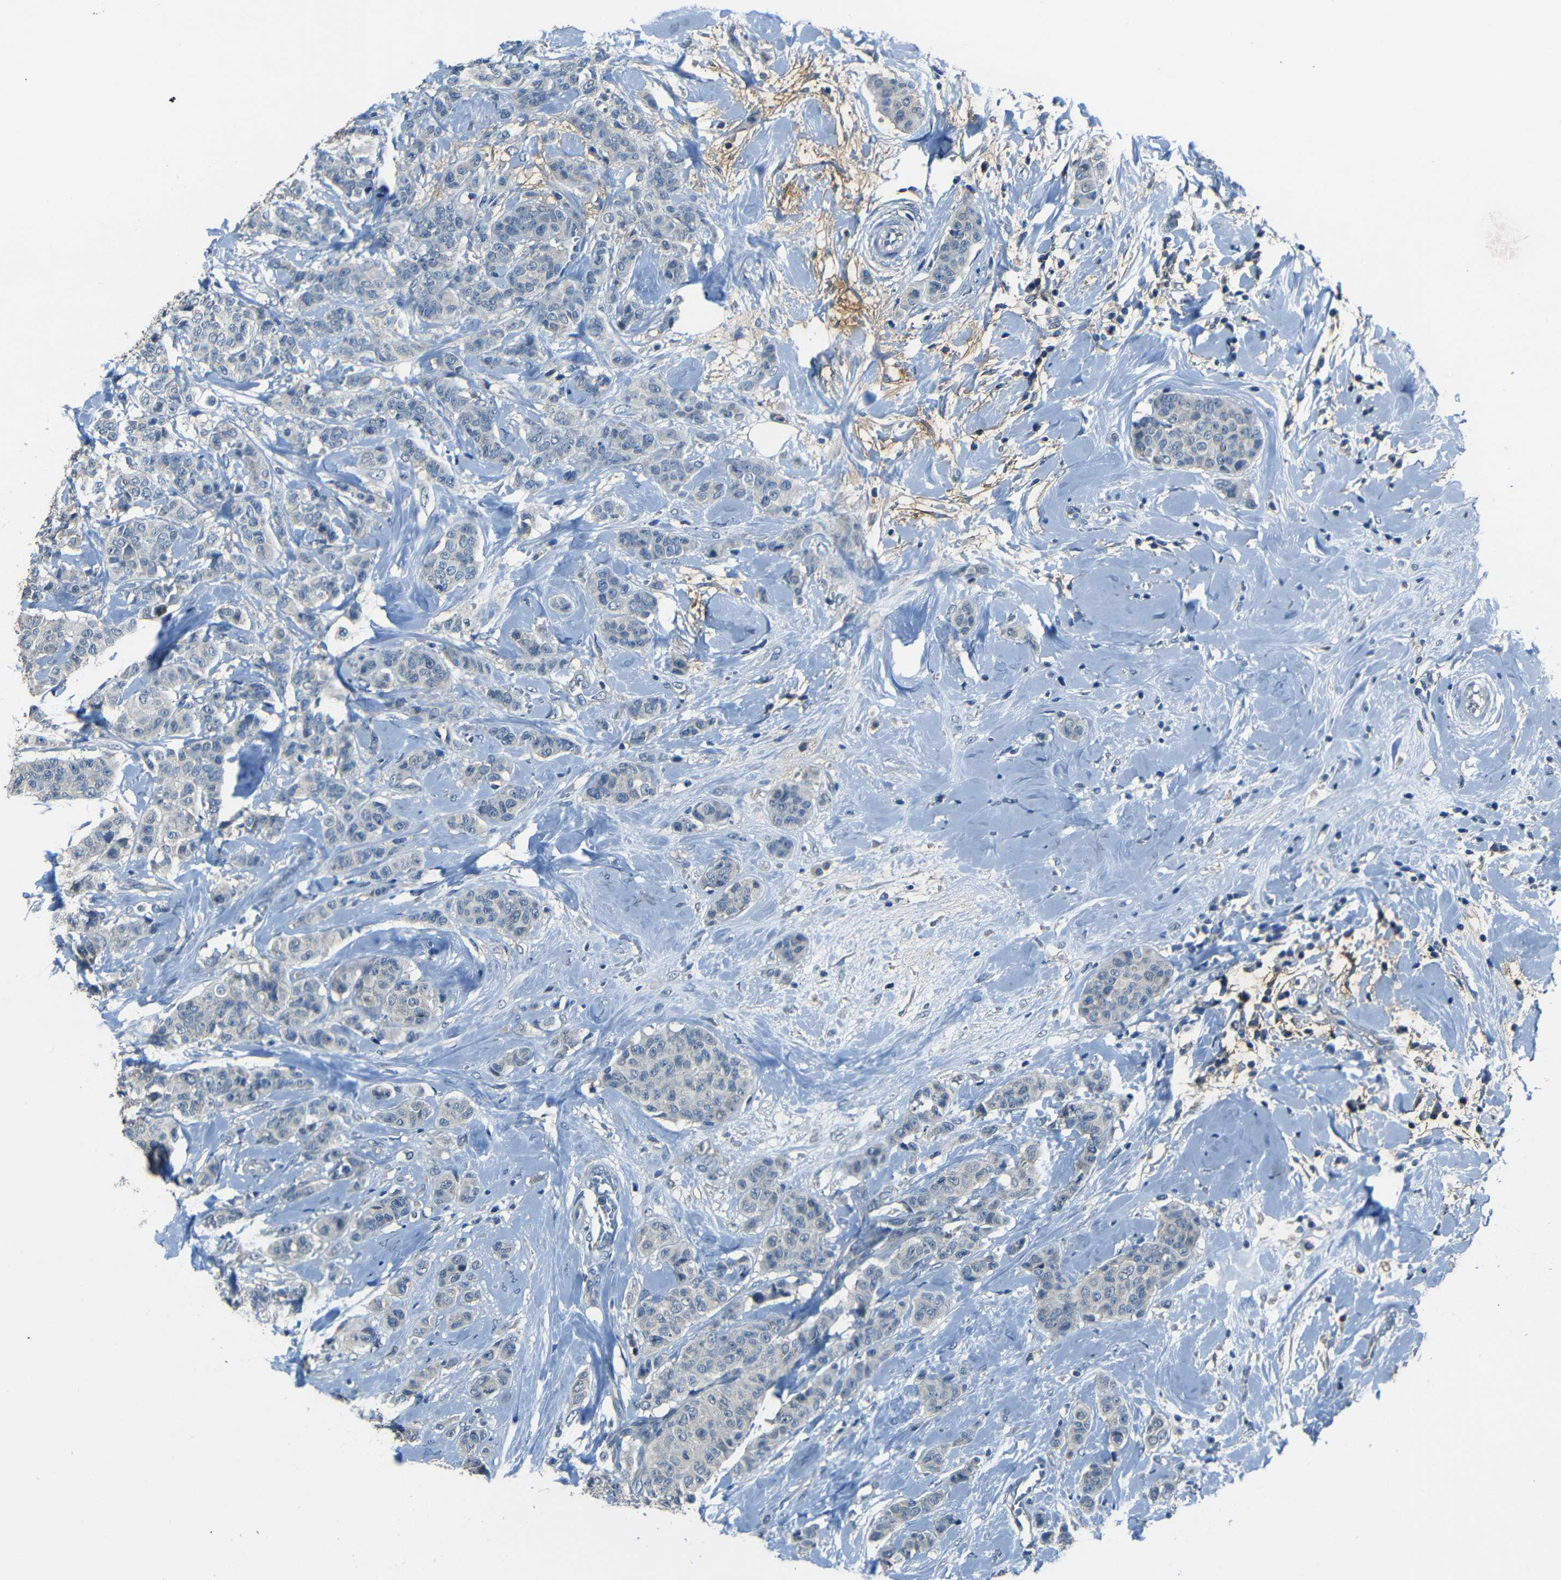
{"staining": {"intensity": "negative", "quantity": "none", "location": "none"}, "tissue": "breast cancer", "cell_type": "Tumor cells", "image_type": "cancer", "snomed": [{"axis": "morphology", "description": "Normal tissue, NOS"}, {"axis": "morphology", "description": "Duct carcinoma"}, {"axis": "topography", "description": "Breast"}], "caption": "Protein analysis of invasive ductal carcinoma (breast) displays no significant positivity in tumor cells. Brightfield microscopy of immunohistochemistry (IHC) stained with DAB (brown) and hematoxylin (blue), captured at high magnification.", "gene": "SLA", "patient": {"sex": "female", "age": 40}}